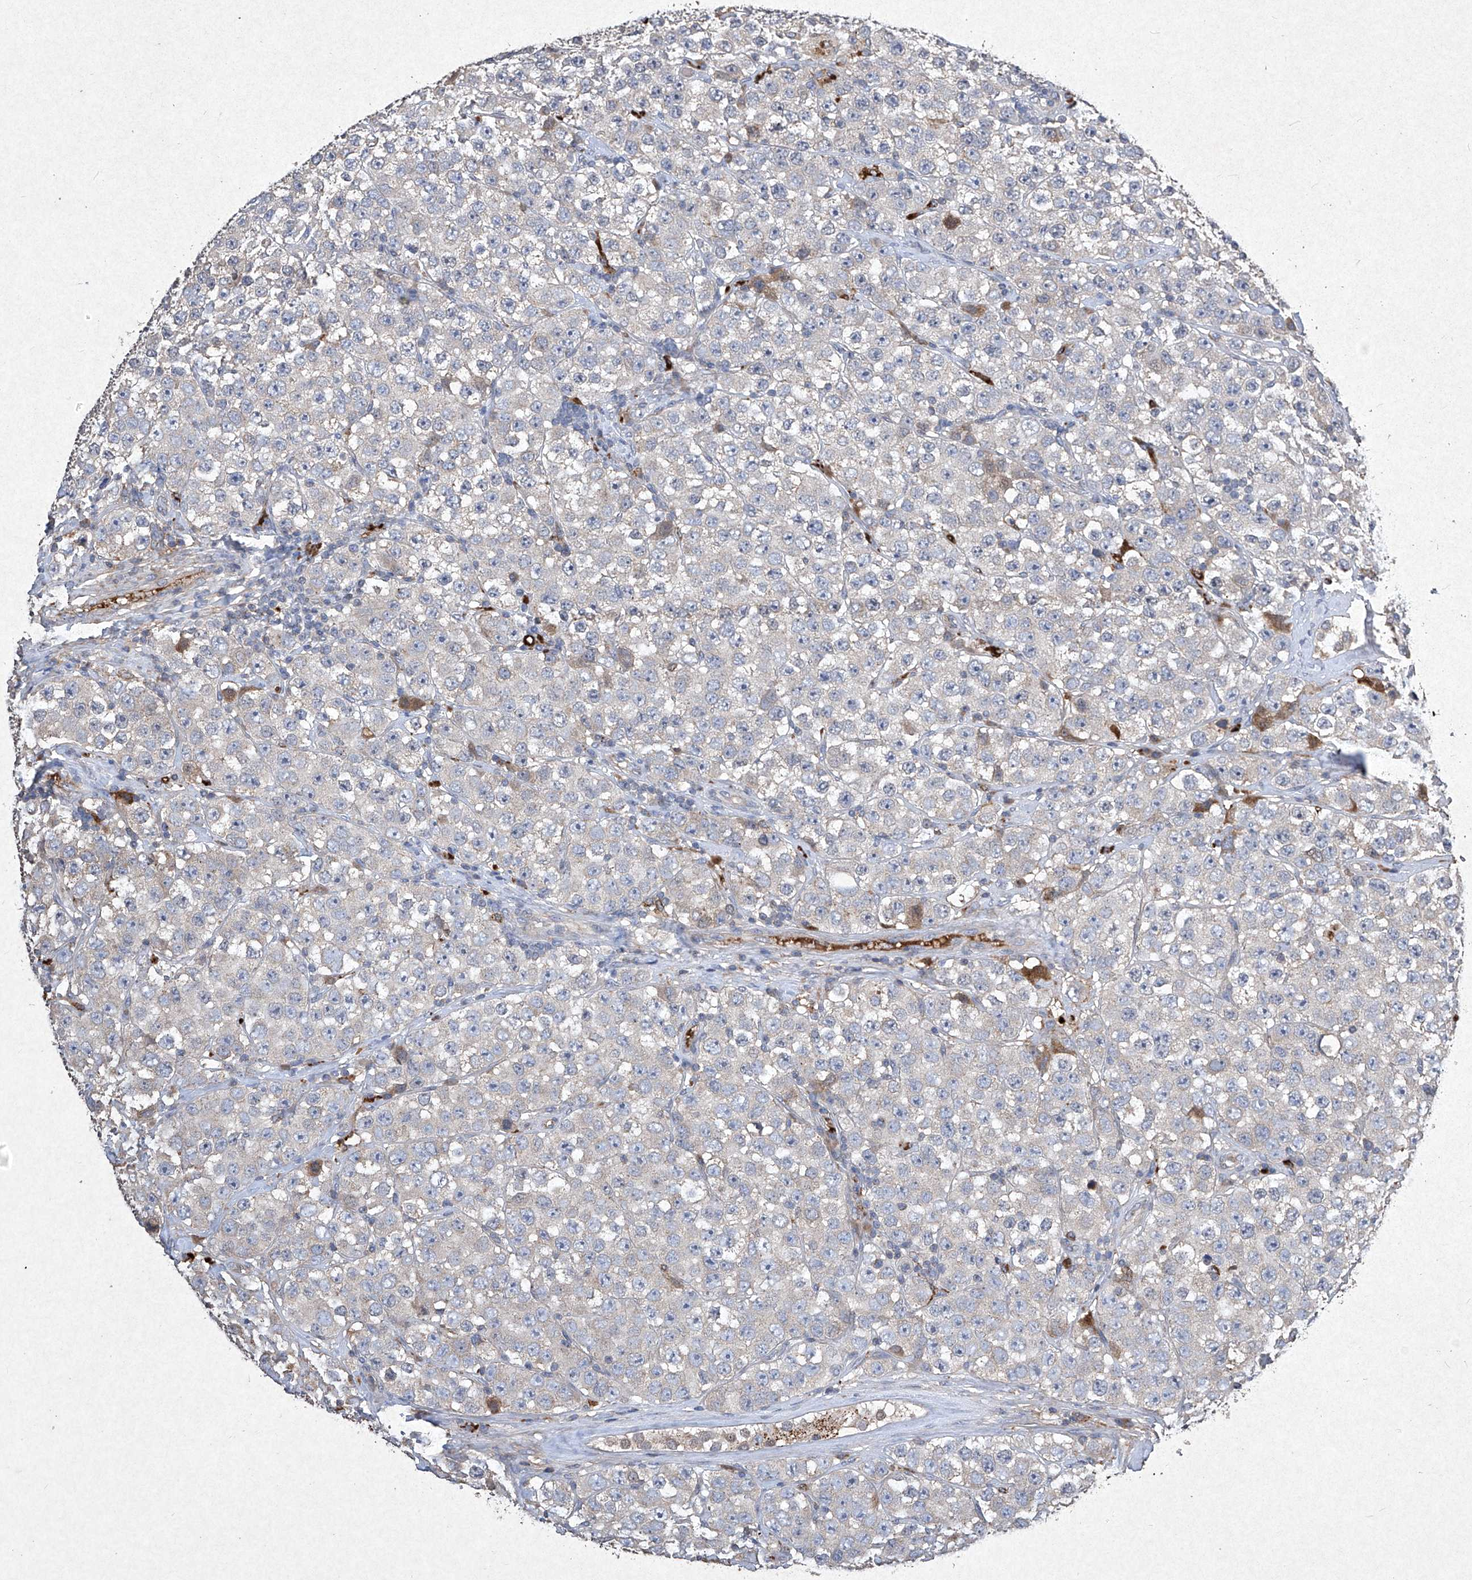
{"staining": {"intensity": "negative", "quantity": "none", "location": "none"}, "tissue": "testis cancer", "cell_type": "Tumor cells", "image_type": "cancer", "snomed": [{"axis": "morphology", "description": "Seminoma, NOS"}, {"axis": "topography", "description": "Testis"}], "caption": "Immunohistochemistry of testis seminoma shows no positivity in tumor cells. (DAB (3,3'-diaminobenzidine) IHC visualized using brightfield microscopy, high magnification).", "gene": "MED16", "patient": {"sex": "male", "age": 28}}